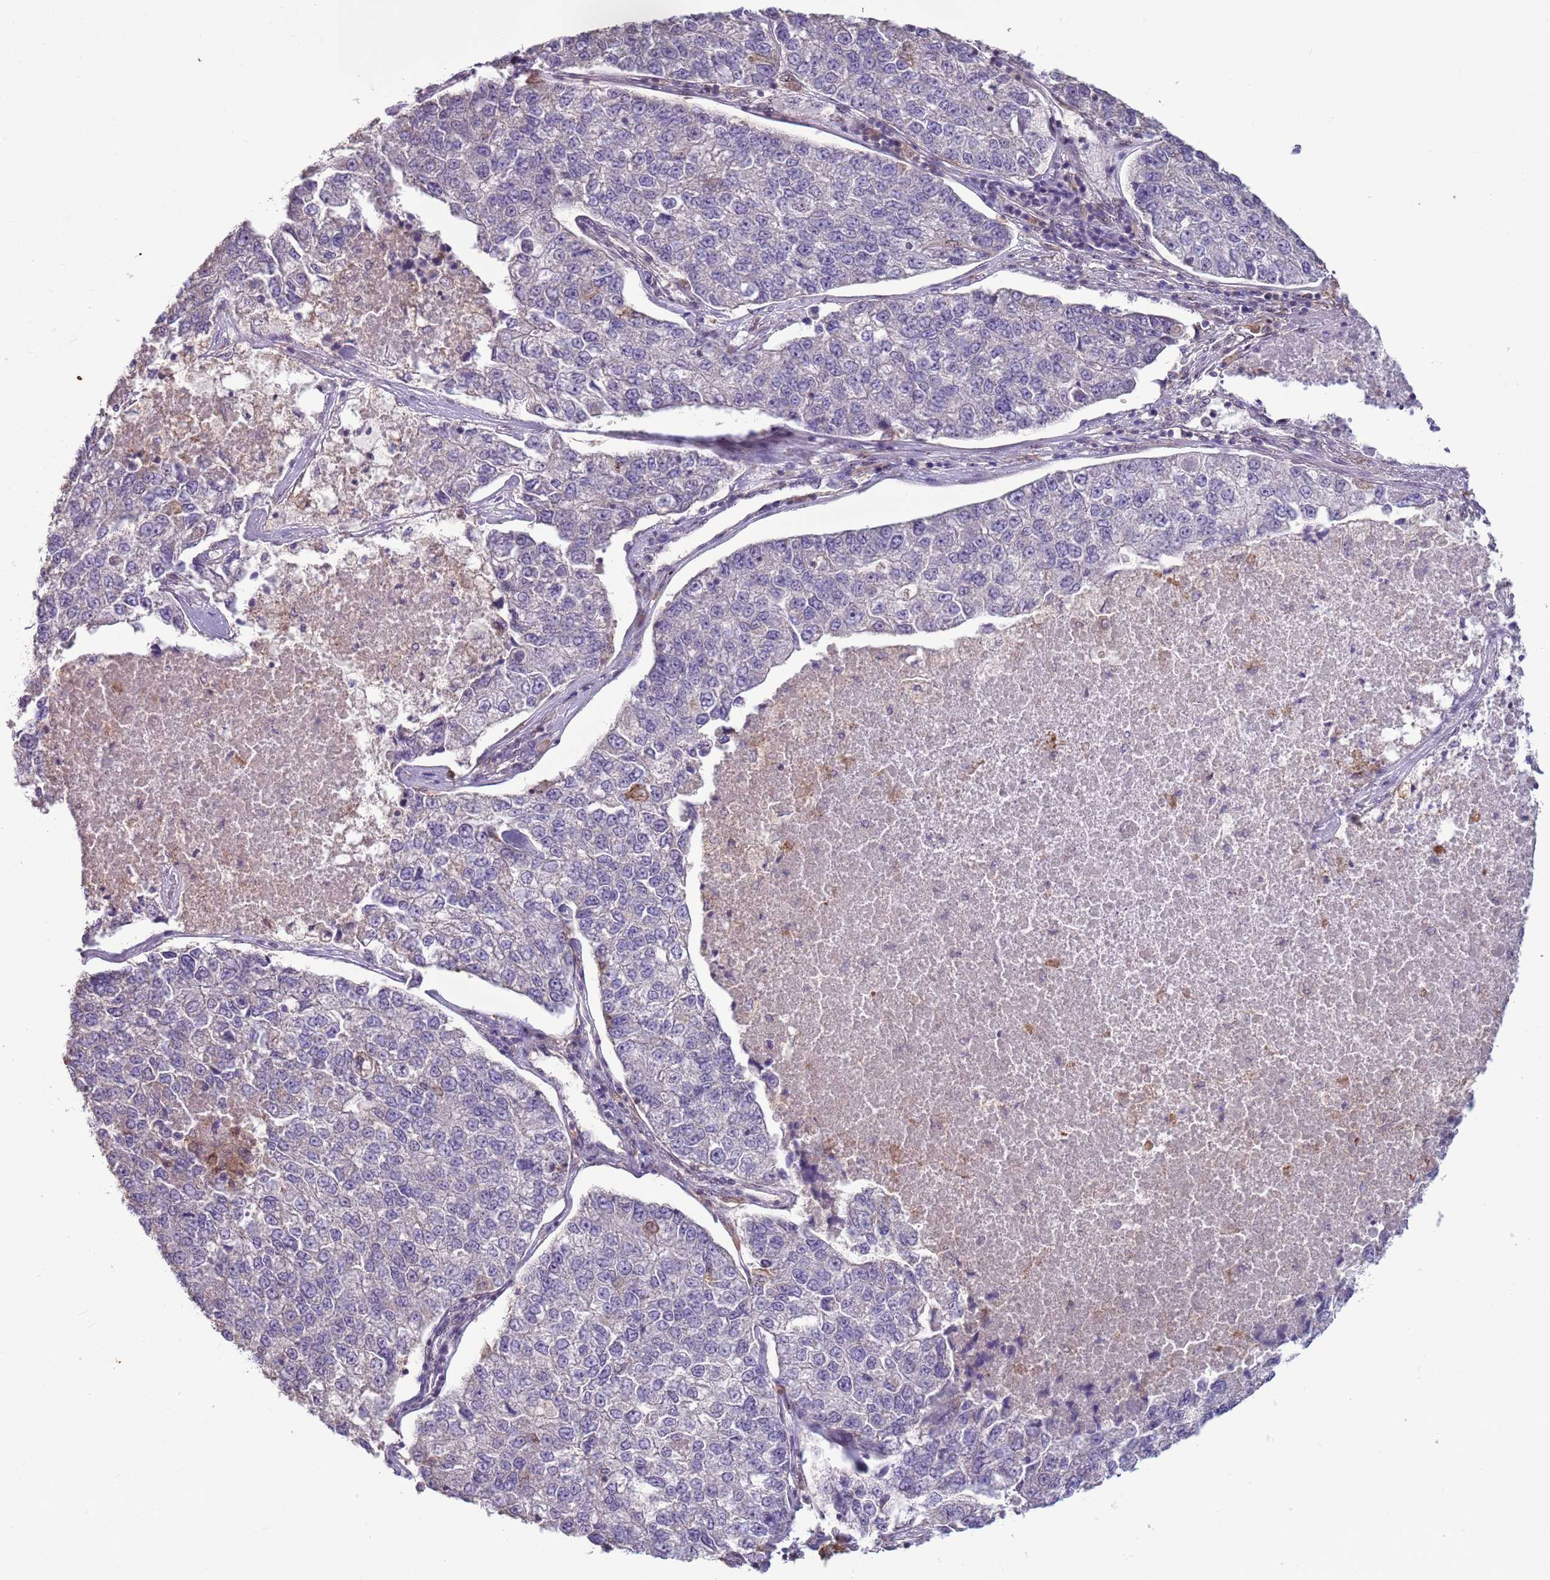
{"staining": {"intensity": "negative", "quantity": "none", "location": "none"}, "tissue": "lung cancer", "cell_type": "Tumor cells", "image_type": "cancer", "snomed": [{"axis": "morphology", "description": "Adenocarcinoma, NOS"}, {"axis": "topography", "description": "Lung"}], "caption": "The photomicrograph exhibits no significant expression in tumor cells of adenocarcinoma (lung).", "gene": "CAPN9", "patient": {"sex": "male", "age": 49}}